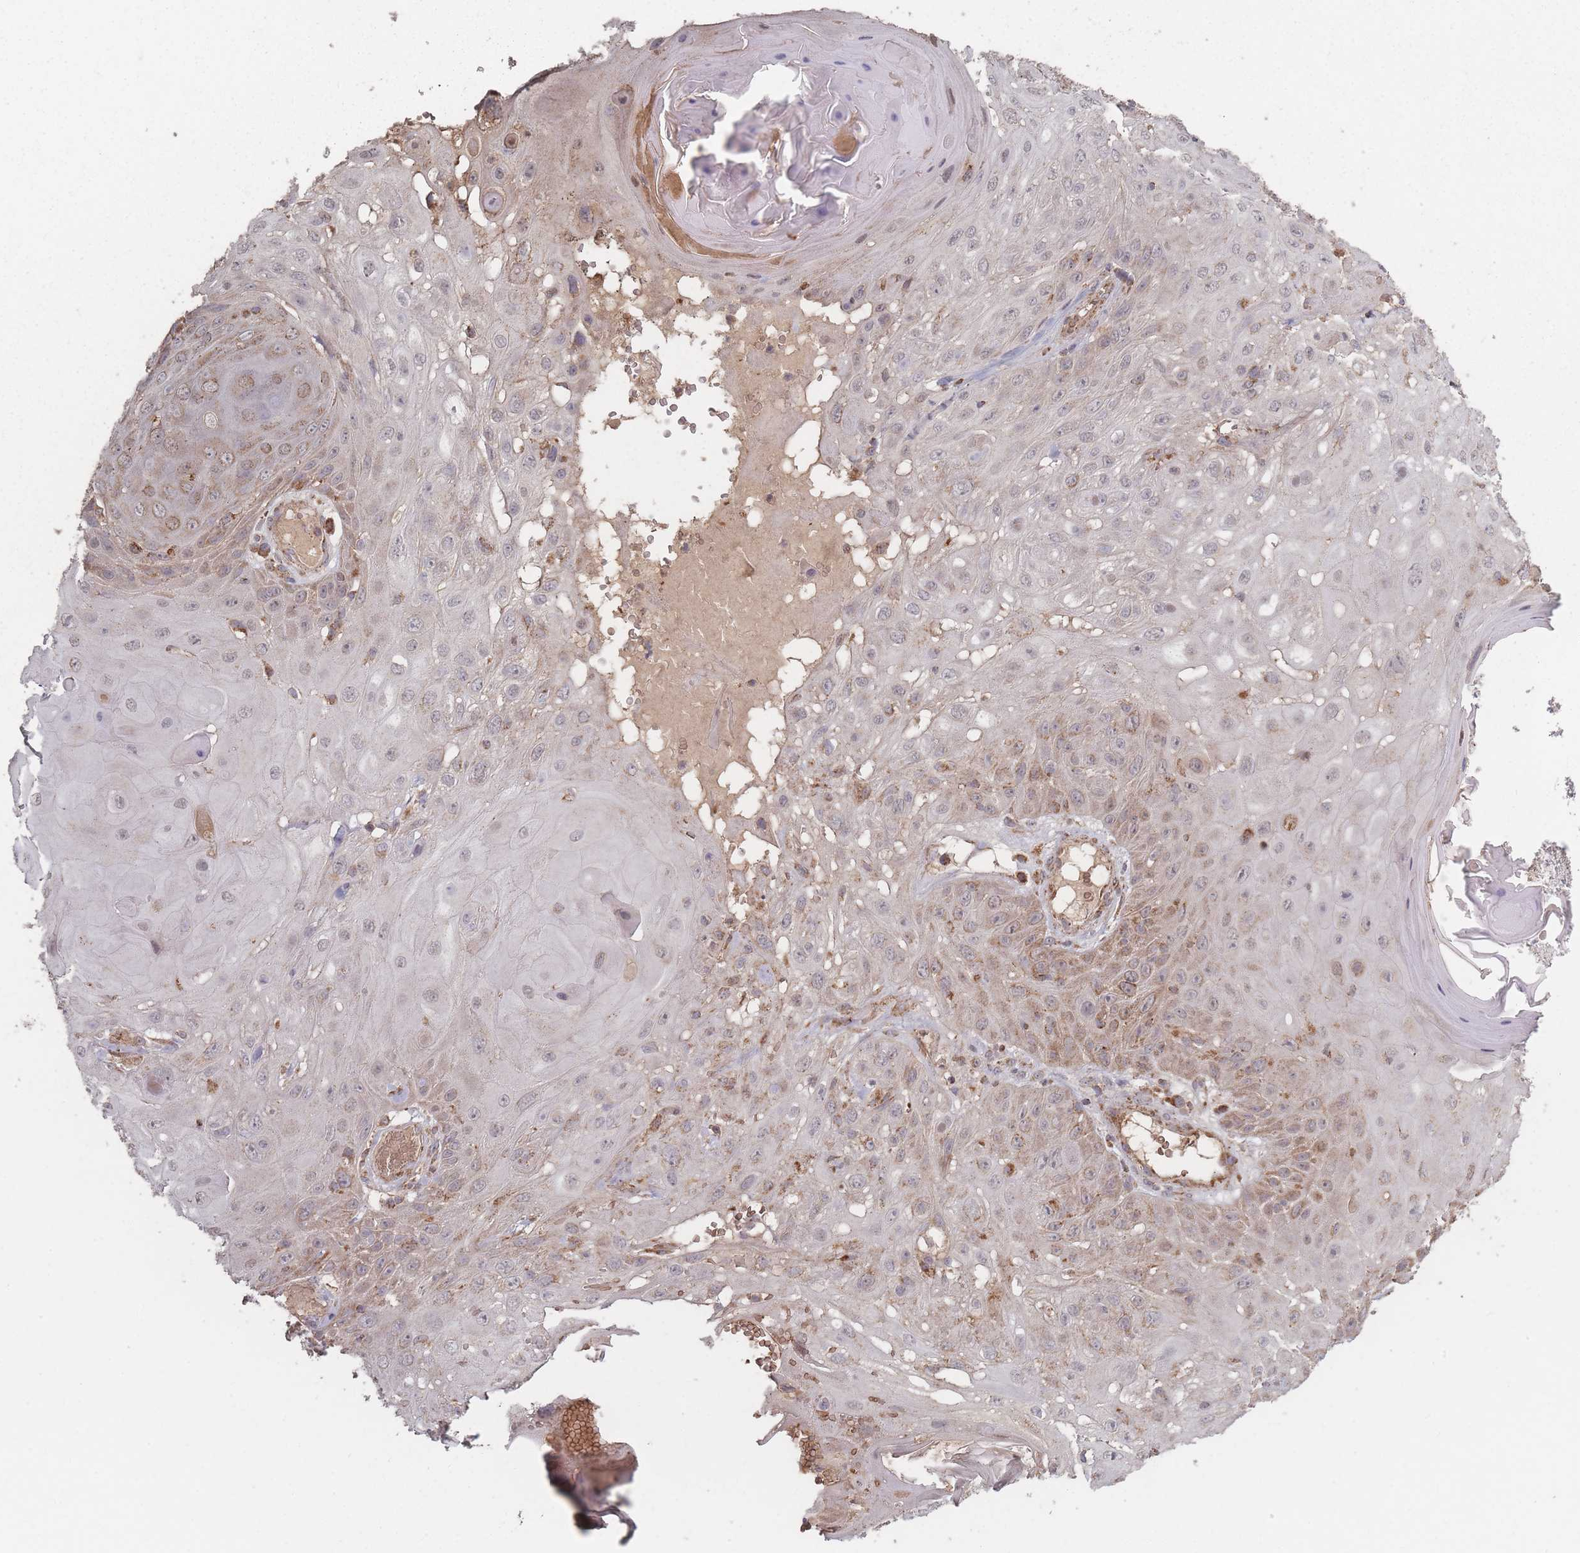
{"staining": {"intensity": "moderate", "quantity": "25%-75%", "location": "cytoplasmic/membranous"}, "tissue": "skin cancer", "cell_type": "Tumor cells", "image_type": "cancer", "snomed": [{"axis": "morphology", "description": "Normal tissue, NOS"}, {"axis": "morphology", "description": "Squamous cell carcinoma, NOS"}, {"axis": "topography", "description": "Skin"}, {"axis": "topography", "description": "Cartilage tissue"}], "caption": "Immunohistochemical staining of skin cancer (squamous cell carcinoma) shows medium levels of moderate cytoplasmic/membranous positivity in about 25%-75% of tumor cells.", "gene": "LYRM7", "patient": {"sex": "female", "age": 79}}